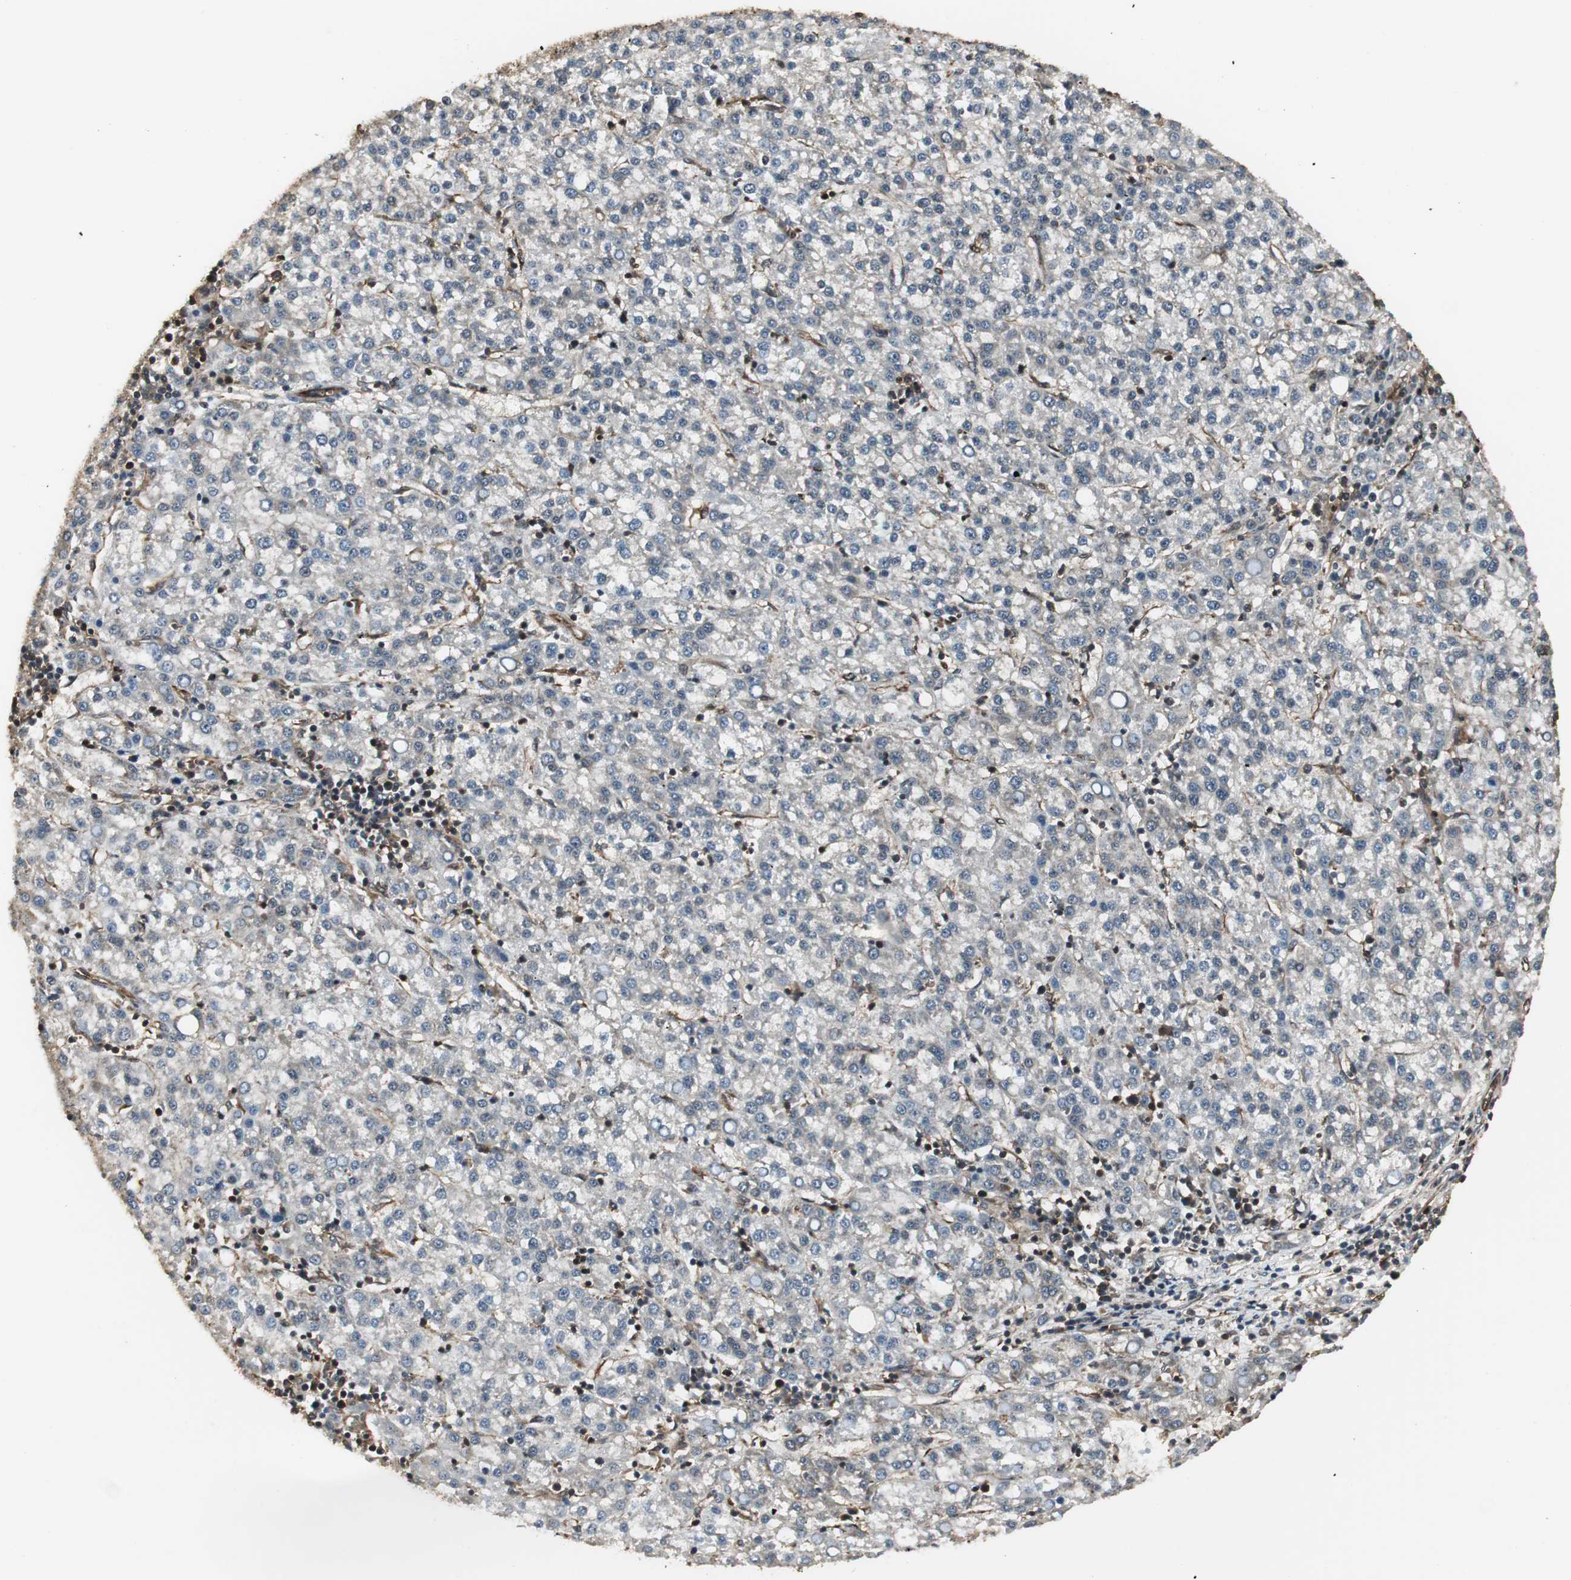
{"staining": {"intensity": "negative", "quantity": "none", "location": "none"}, "tissue": "liver cancer", "cell_type": "Tumor cells", "image_type": "cancer", "snomed": [{"axis": "morphology", "description": "Carcinoma, Hepatocellular, NOS"}, {"axis": "topography", "description": "Liver"}], "caption": "Tumor cells are negative for protein expression in human liver hepatocellular carcinoma.", "gene": "PTPN11", "patient": {"sex": "female", "age": 58}}